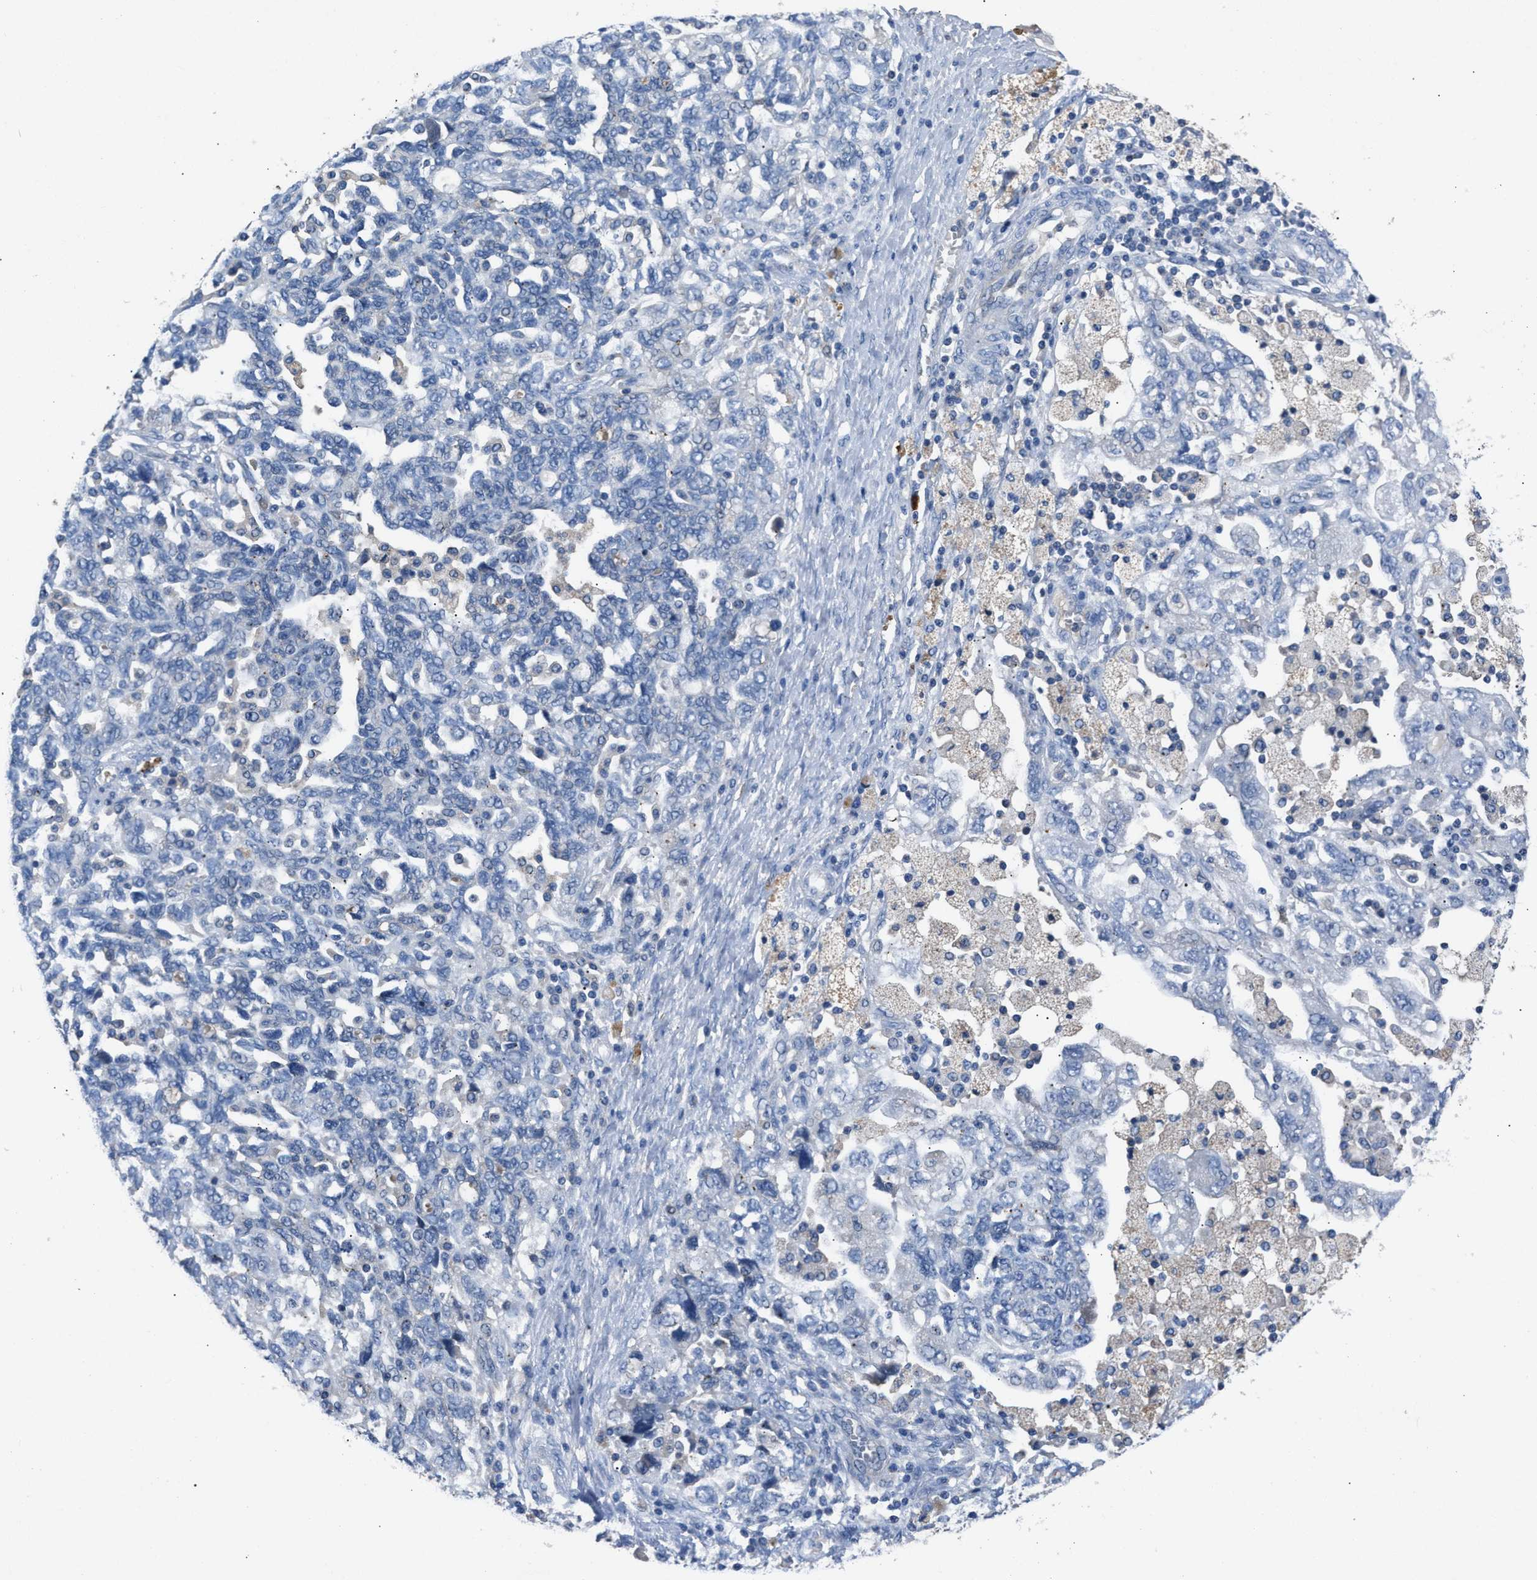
{"staining": {"intensity": "negative", "quantity": "none", "location": "none"}, "tissue": "ovarian cancer", "cell_type": "Tumor cells", "image_type": "cancer", "snomed": [{"axis": "morphology", "description": "Carcinoma, NOS"}, {"axis": "morphology", "description": "Cystadenocarcinoma, serous, NOS"}, {"axis": "topography", "description": "Ovary"}], "caption": "Immunohistochemistry micrograph of serous cystadenocarcinoma (ovarian) stained for a protein (brown), which shows no positivity in tumor cells. The staining is performed using DAB brown chromogen with nuclei counter-stained in using hematoxylin.", "gene": "DNAAF5", "patient": {"sex": "female", "age": 69}}